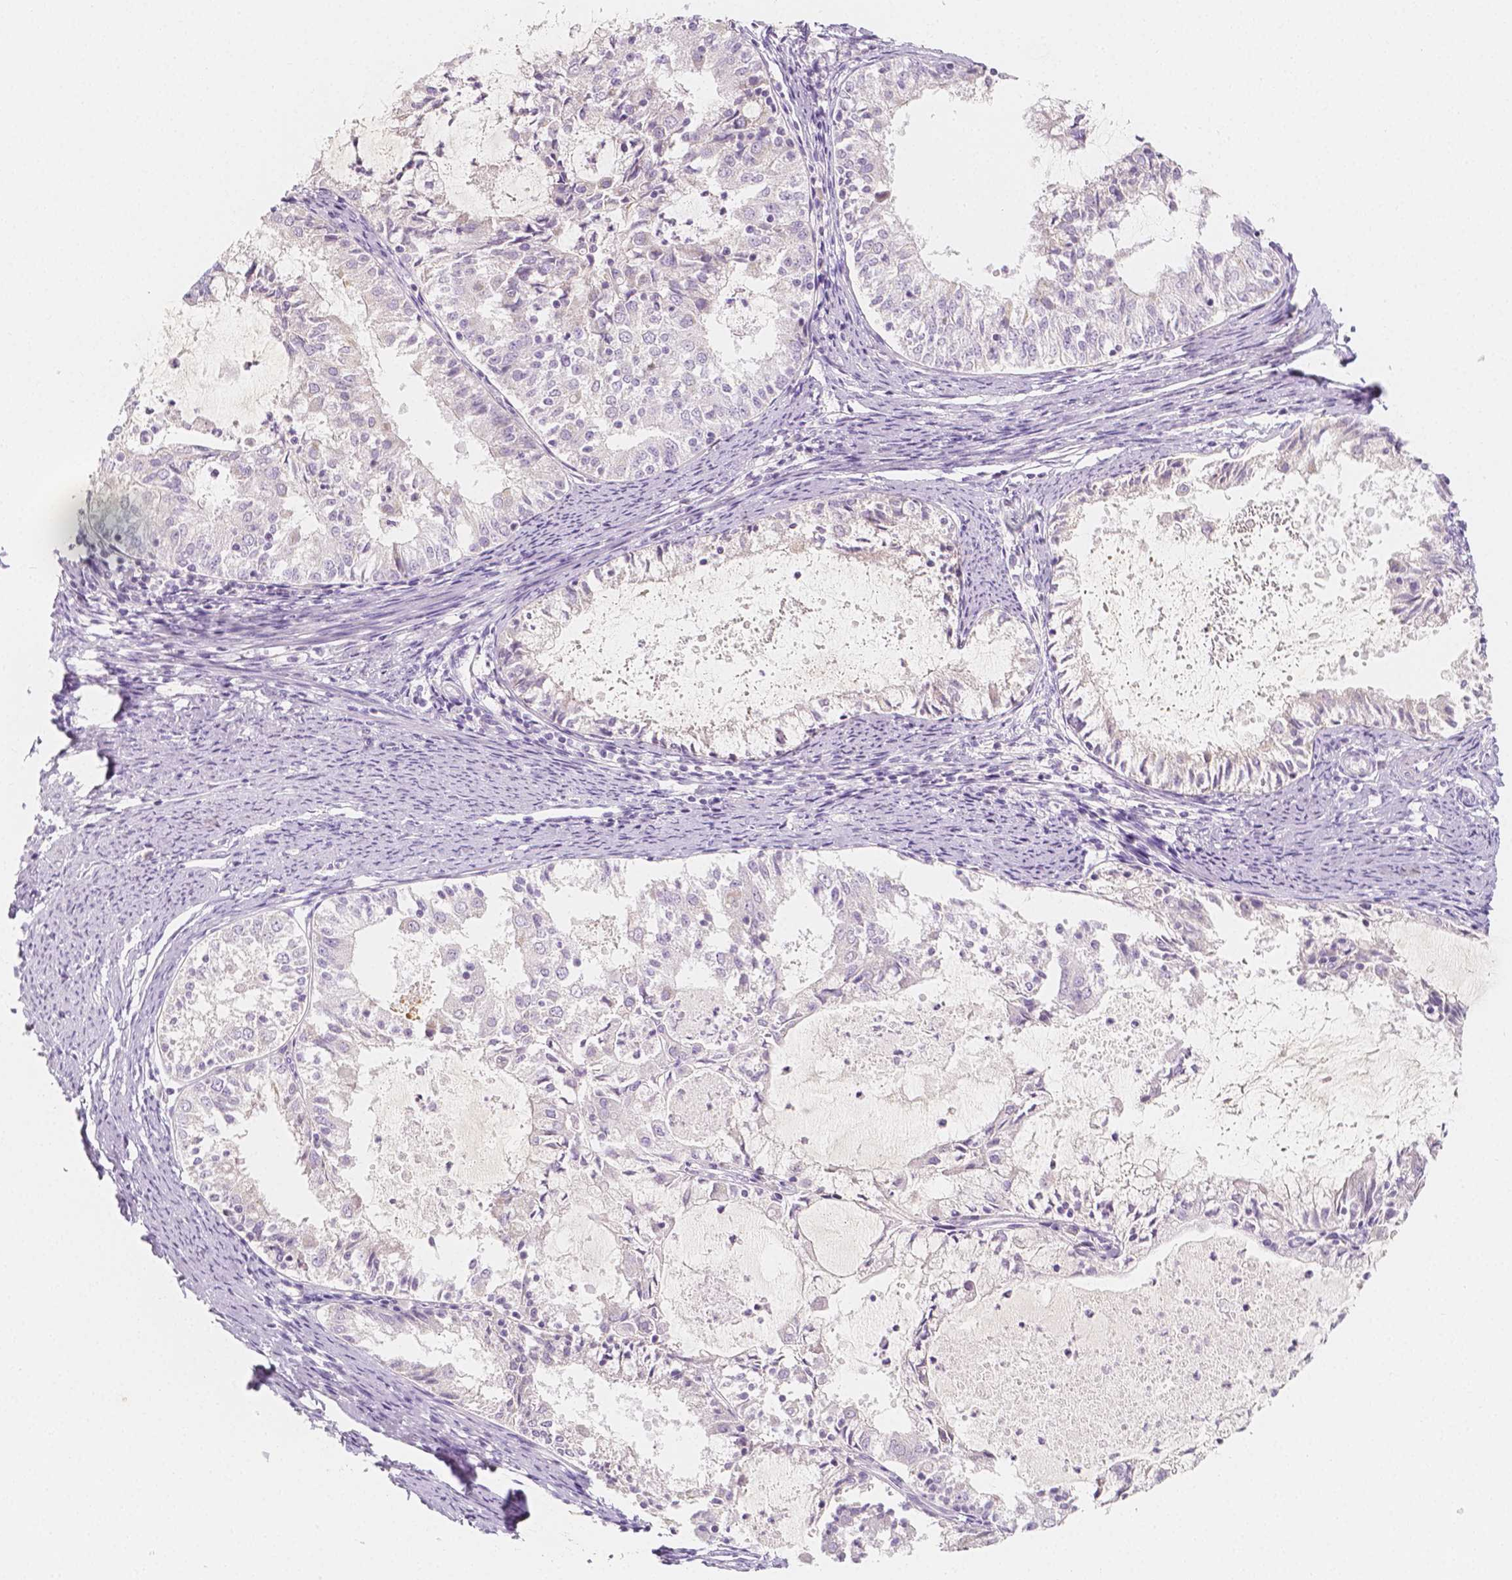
{"staining": {"intensity": "negative", "quantity": "none", "location": "none"}, "tissue": "endometrial cancer", "cell_type": "Tumor cells", "image_type": "cancer", "snomed": [{"axis": "morphology", "description": "Adenocarcinoma, NOS"}, {"axis": "topography", "description": "Endometrium"}], "caption": "Tumor cells are negative for protein expression in human endometrial cancer (adenocarcinoma). Nuclei are stained in blue.", "gene": "BATF", "patient": {"sex": "female", "age": 57}}